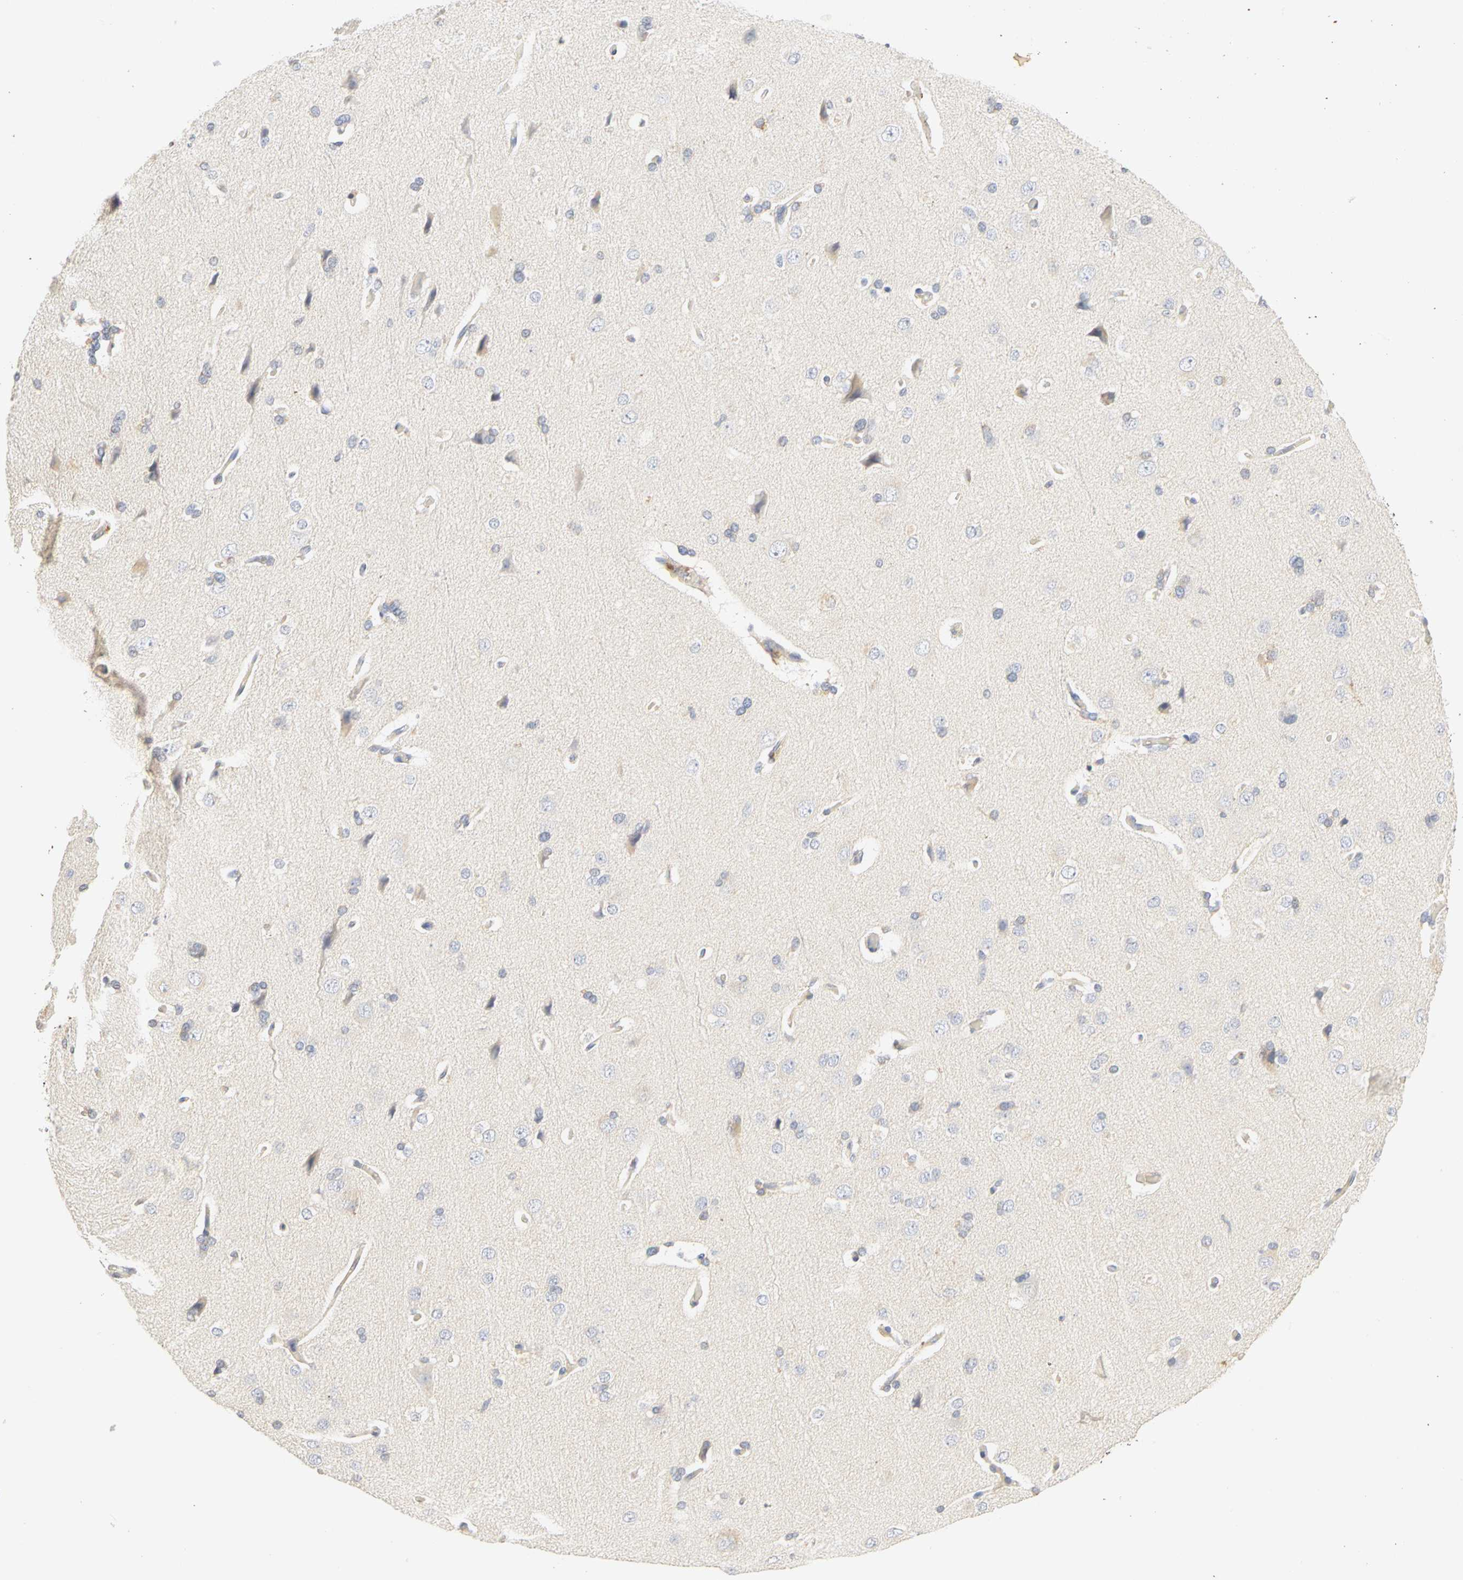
{"staining": {"intensity": "moderate", "quantity": "25%-75%", "location": "cytoplasmic/membranous"}, "tissue": "cerebral cortex", "cell_type": "Endothelial cells", "image_type": "normal", "snomed": [{"axis": "morphology", "description": "Normal tissue, NOS"}, {"axis": "topography", "description": "Cerebral cortex"}], "caption": "This is an image of immunohistochemistry staining of unremarkable cerebral cortex, which shows moderate staining in the cytoplasmic/membranous of endothelial cells.", "gene": "GNRH2", "patient": {"sex": "male", "age": 62}}